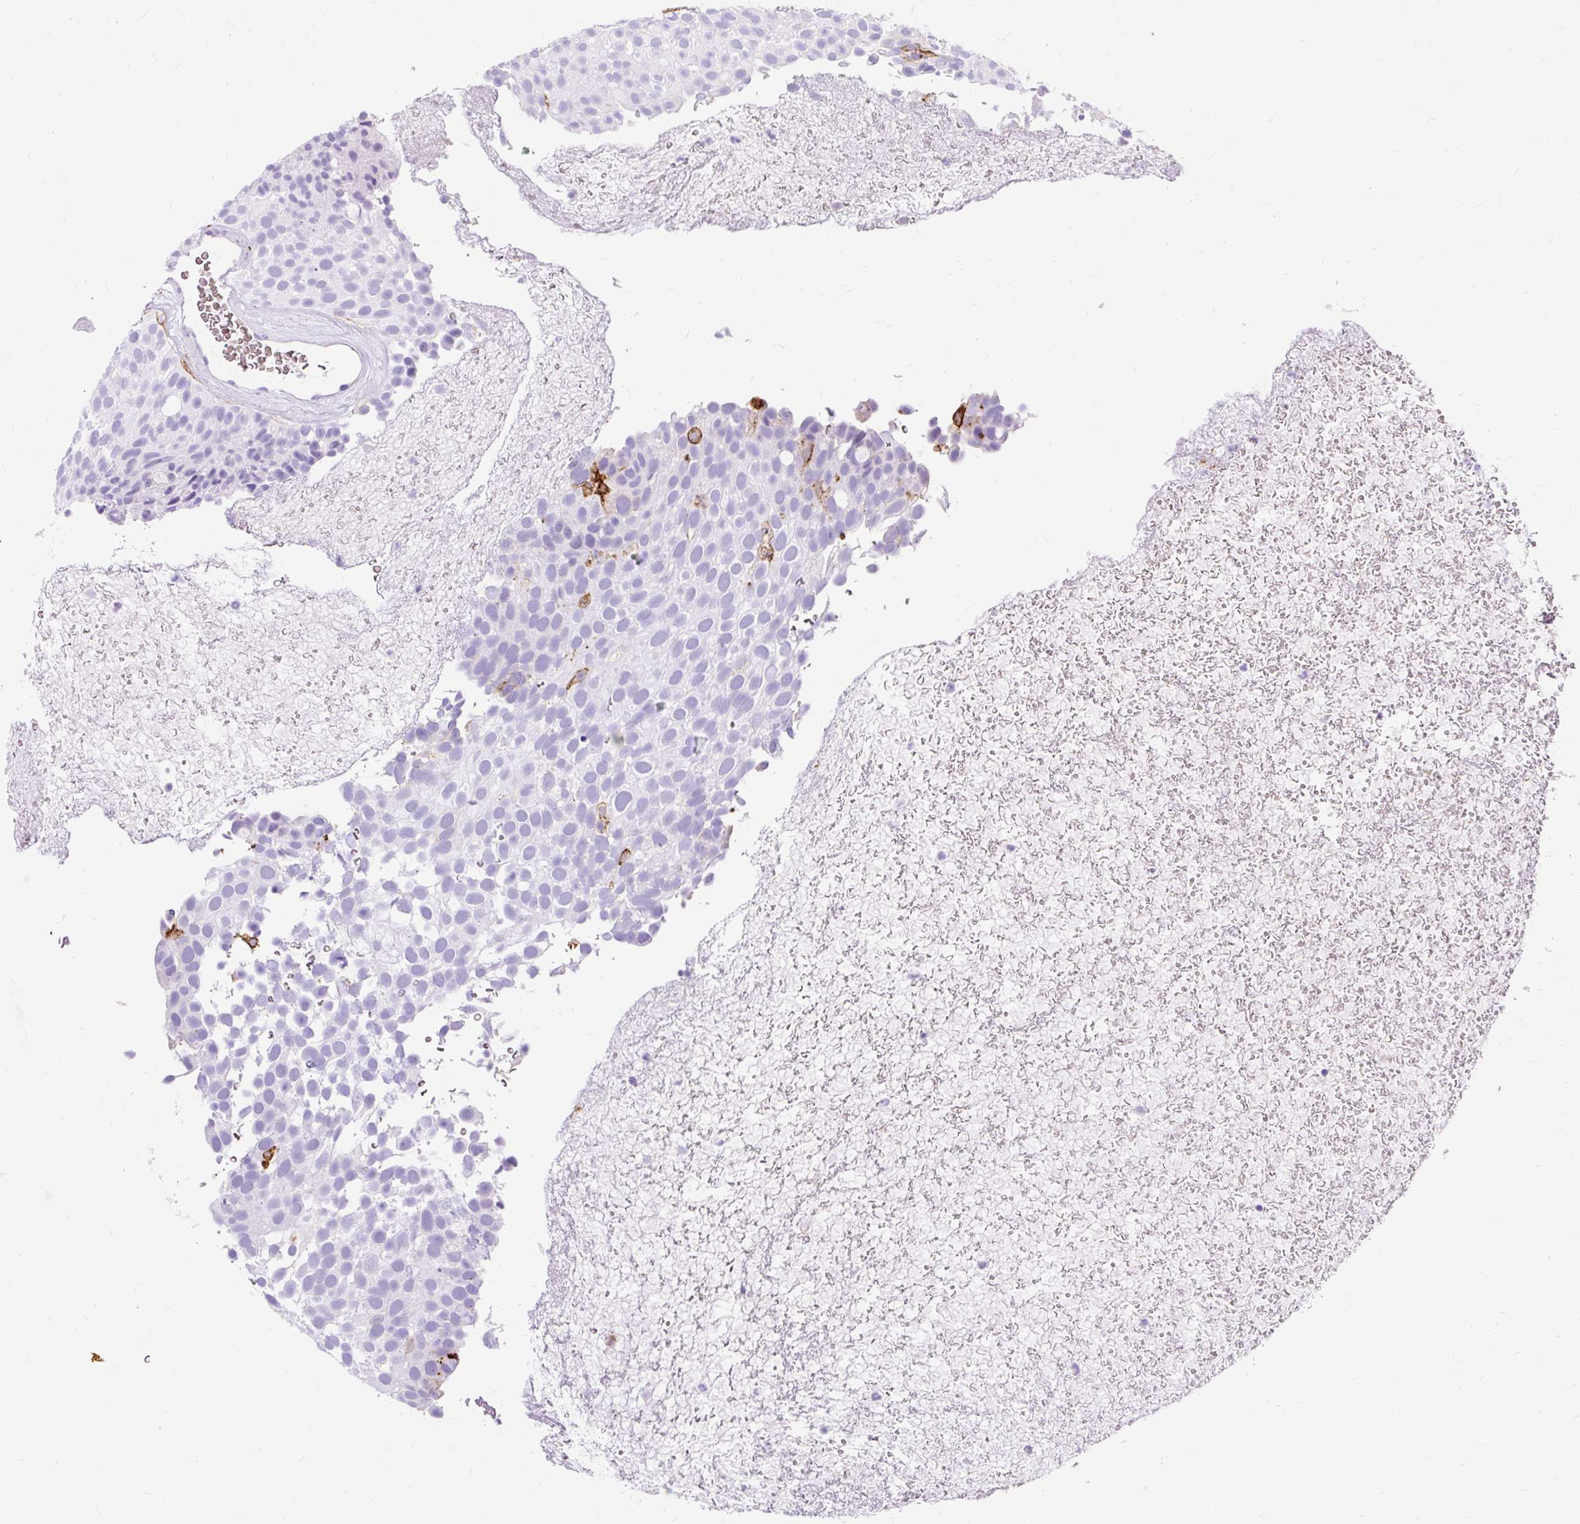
{"staining": {"intensity": "moderate", "quantity": "<25%", "location": "cytoplasmic/membranous"}, "tissue": "urothelial cancer", "cell_type": "Tumor cells", "image_type": "cancer", "snomed": [{"axis": "morphology", "description": "Urothelial carcinoma, Low grade"}, {"axis": "topography", "description": "Urinary bladder"}], "caption": "Urothelial cancer was stained to show a protein in brown. There is low levels of moderate cytoplasmic/membranous expression in about <25% of tumor cells. The protein of interest is shown in brown color, while the nuclei are stained blue.", "gene": "HLA-DRA", "patient": {"sex": "male", "age": 78}}